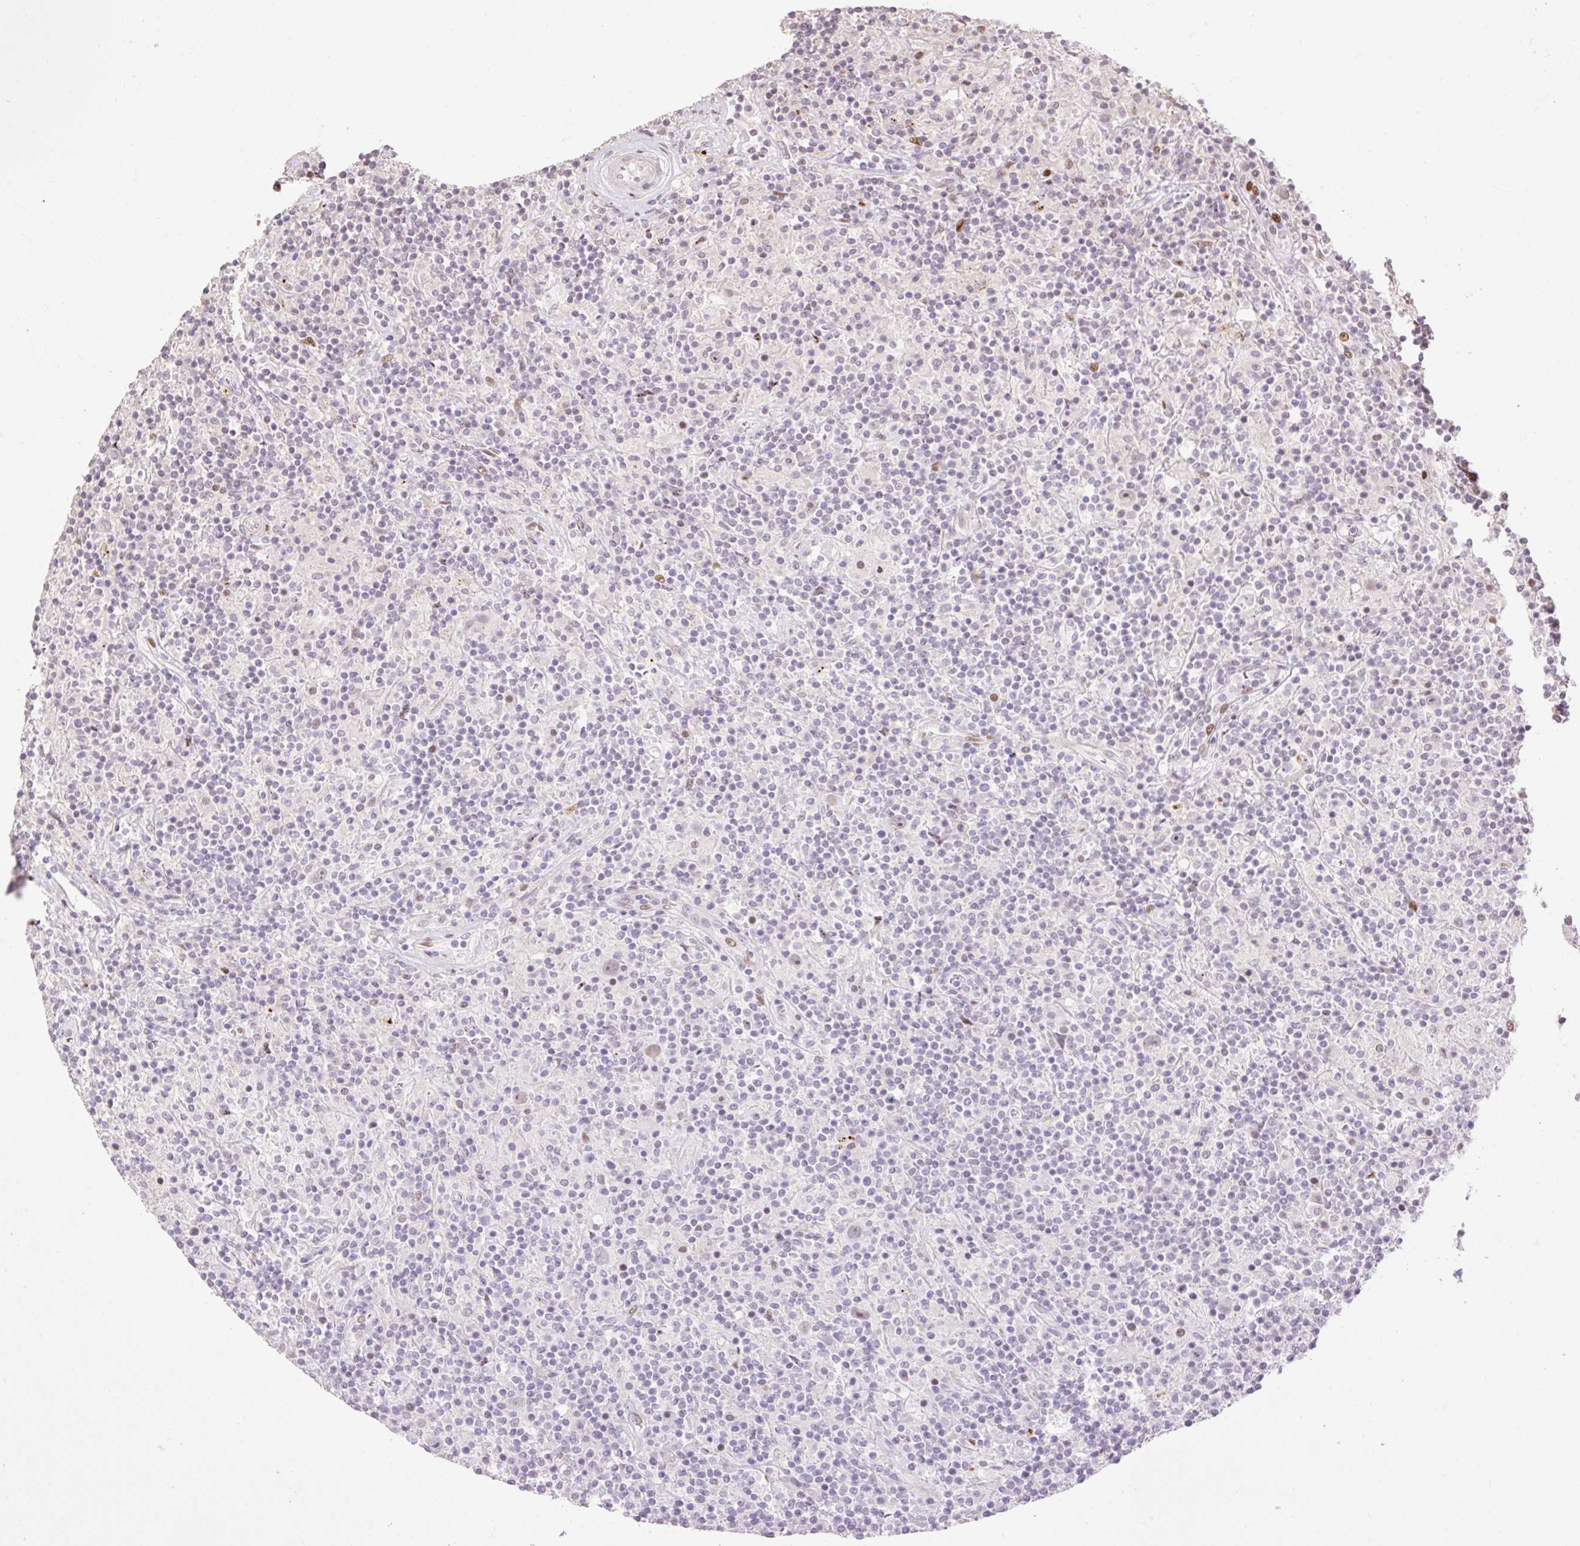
{"staining": {"intensity": "weak", "quantity": "25%-75%", "location": "nuclear"}, "tissue": "lymphoma", "cell_type": "Tumor cells", "image_type": "cancer", "snomed": [{"axis": "morphology", "description": "Hodgkin's disease, NOS"}, {"axis": "topography", "description": "Lymph node"}], "caption": "IHC of lymphoma shows low levels of weak nuclear staining in approximately 25%-75% of tumor cells.", "gene": "RIPPLY3", "patient": {"sex": "male", "age": 70}}